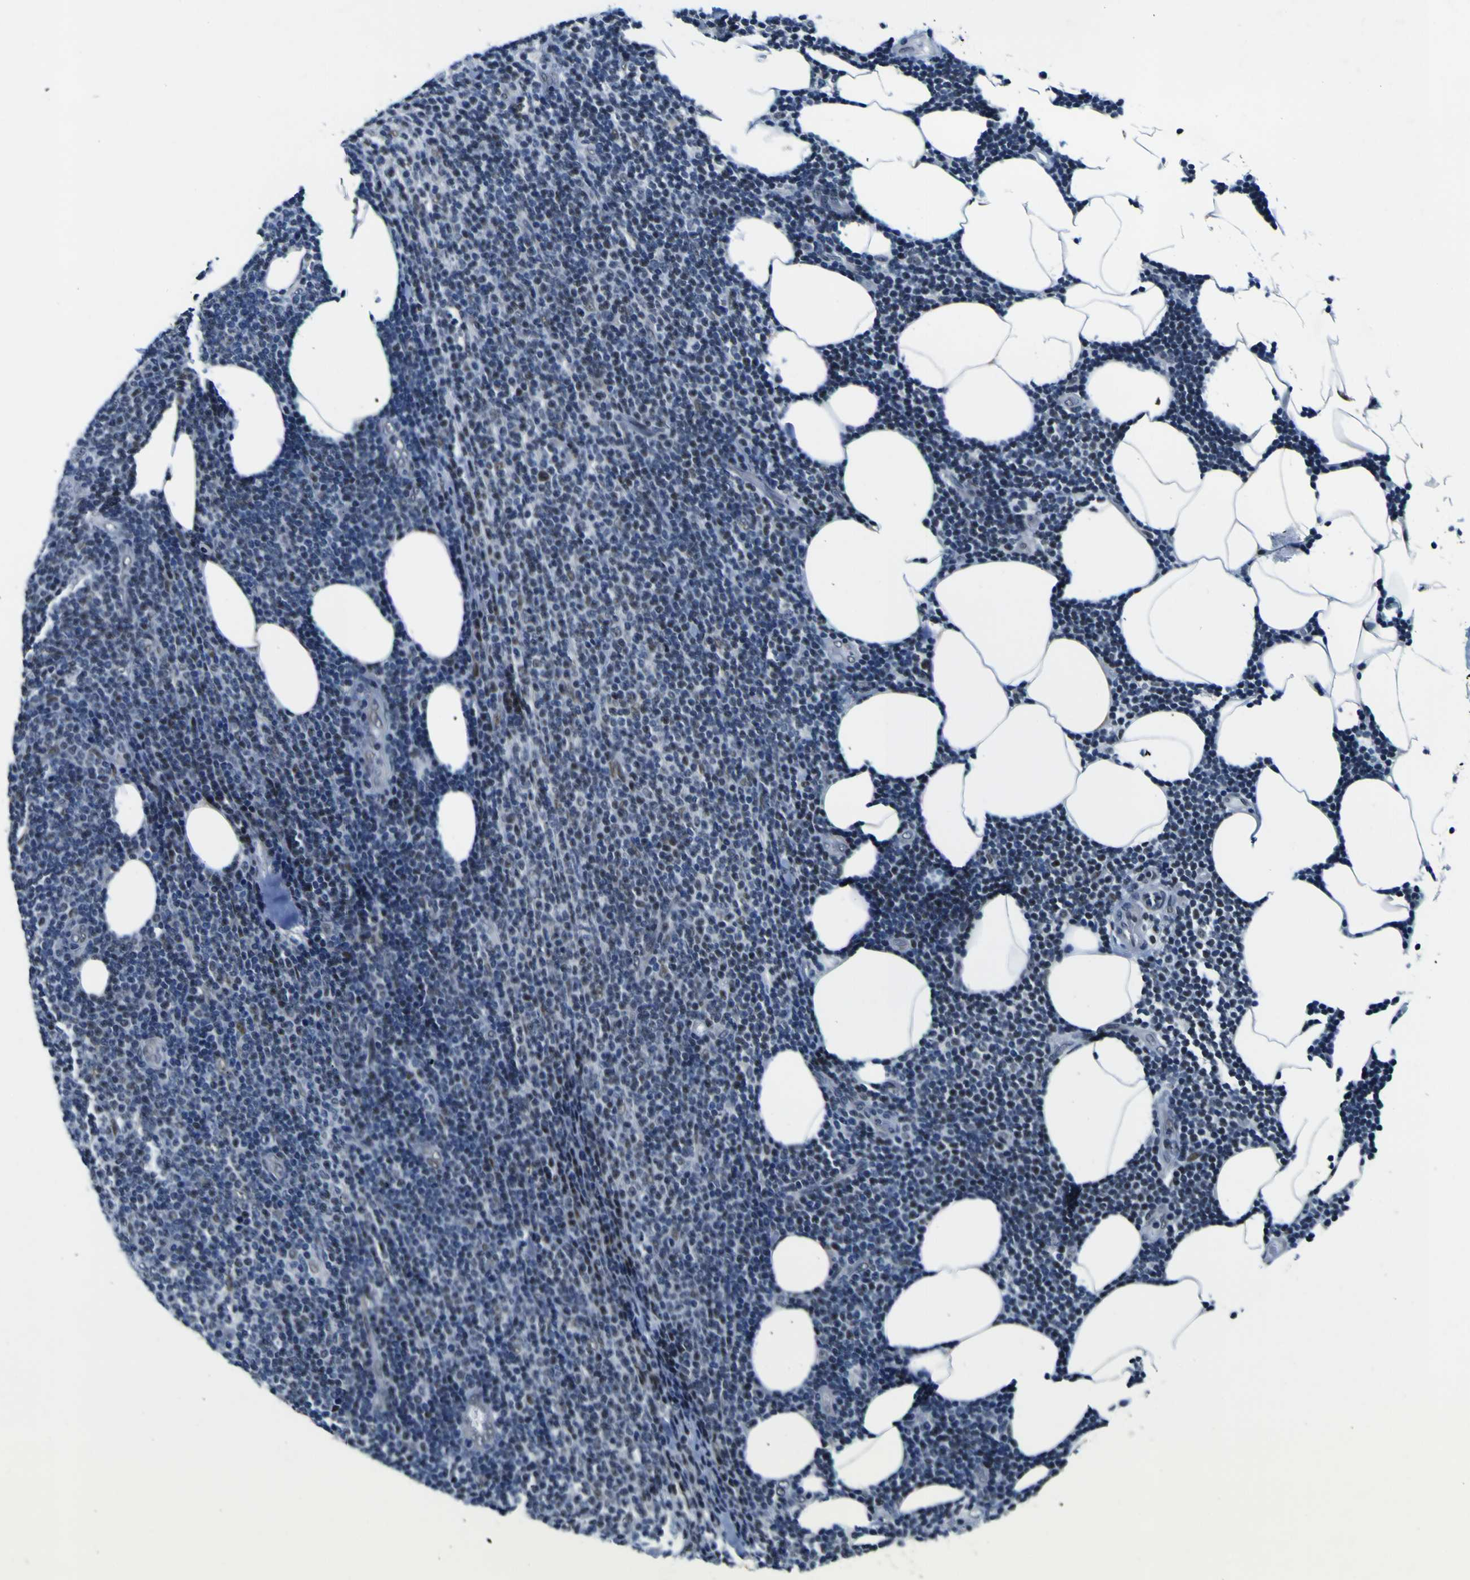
{"staining": {"intensity": "negative", "quantity": "none", "location": "none"}, "tissue": "lymphoma", "cell_type": "Tumor cells", "image_type": "cancer", "snomed": [{"axis": "morphology", "description": "Malignant lymphoma, non-Hodgkin's type, Low grade"}, {"axis": "topography", "description": "Lymph node"}], "caption": "Immunohistochemistry (IHC) image of neoplastic tissue: human lymphoma stained with DAB (3,3'-diaminobenzidine) reveals no significant protein positivity in tumor cells.", "gene": "CUL4B", "patient": {"sex": "male", "age": 66}}